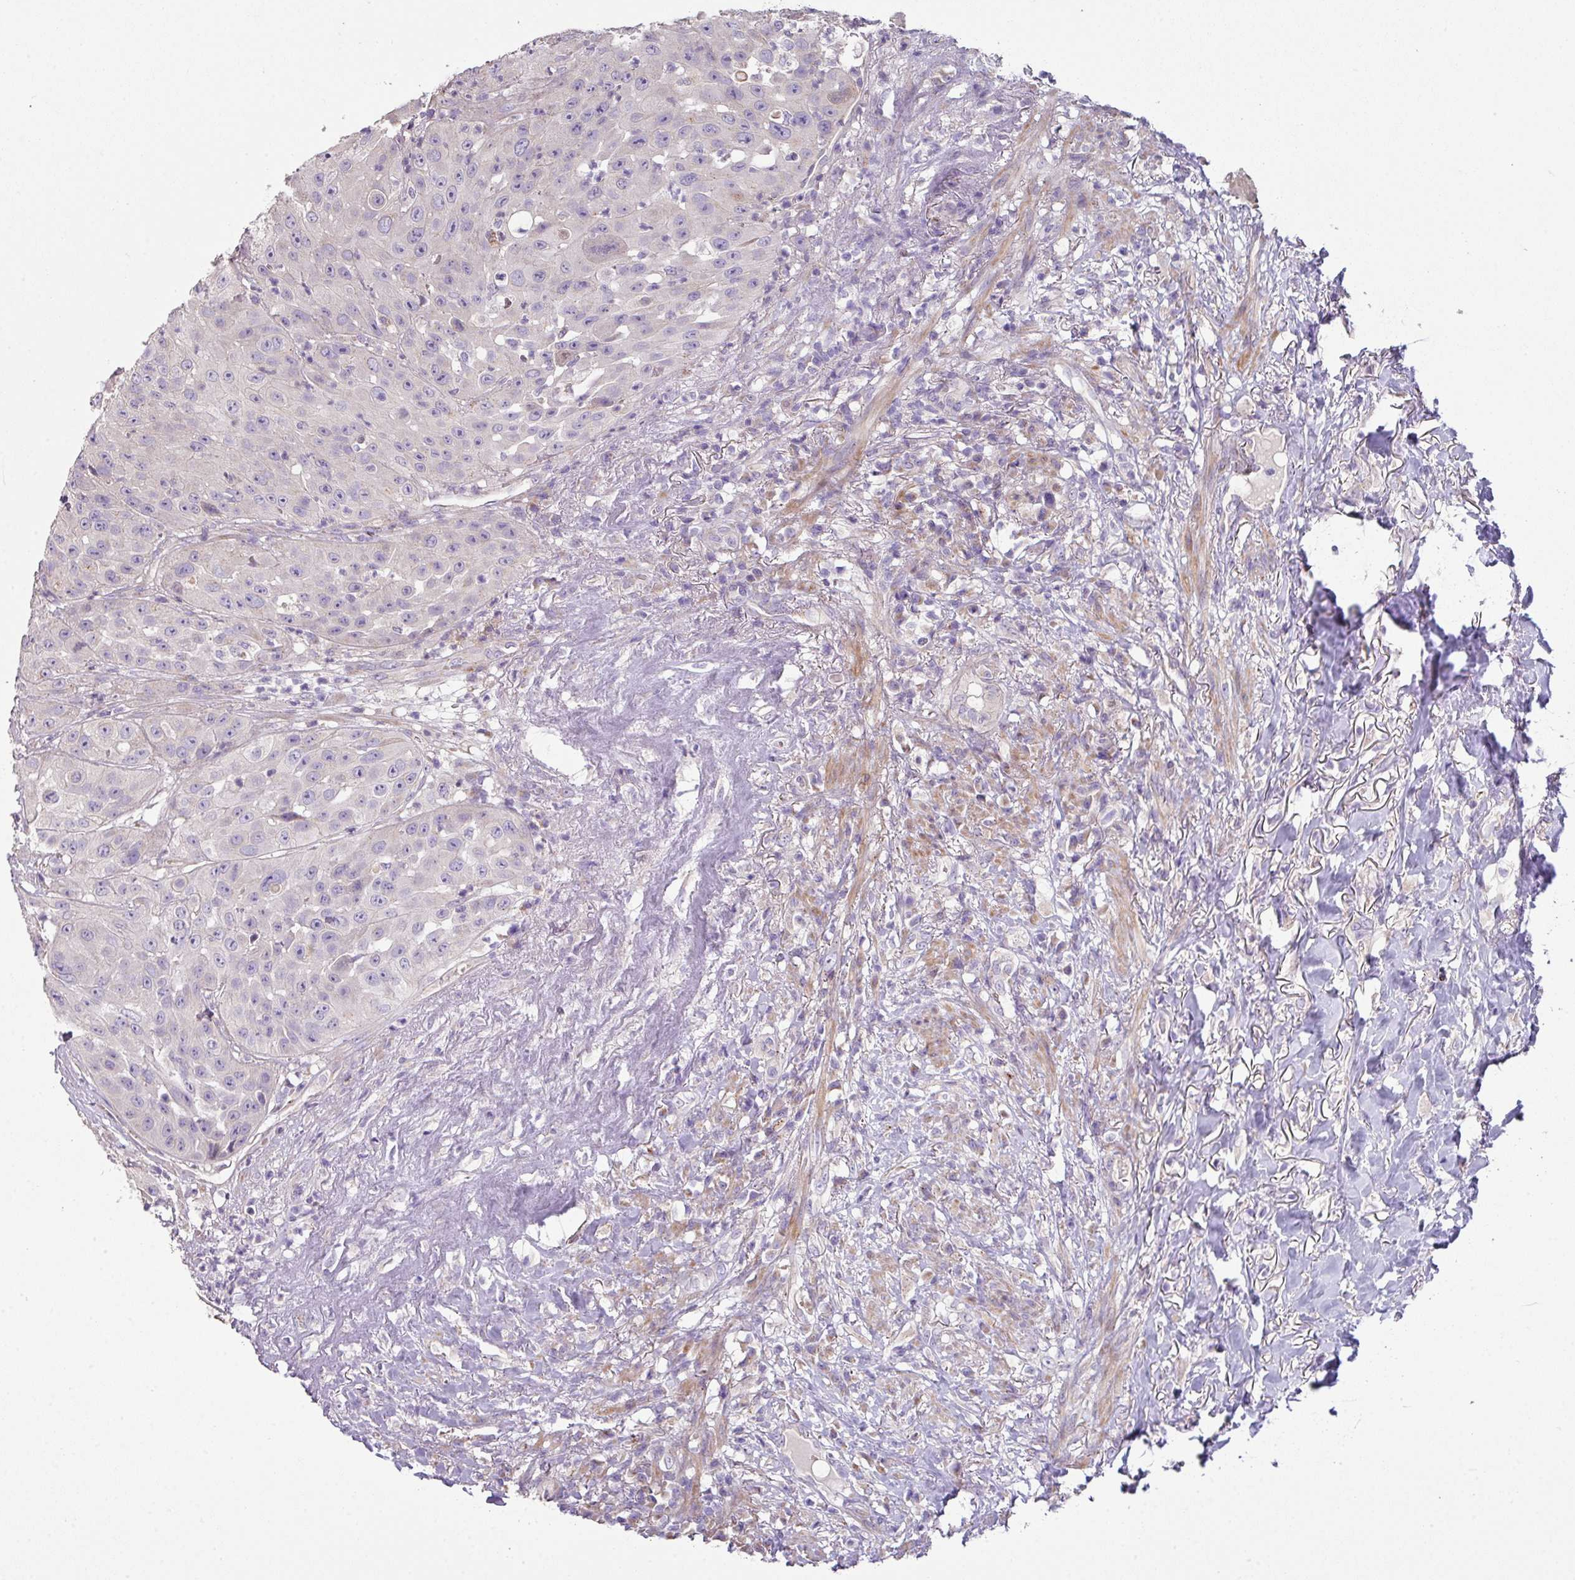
{"staining": {"intensity": "weak", "quantity": "<25%", "location": "cytoplasmic/membranous"}, "tissue": "head and neck cancer", "cell_type": "Tumor cells", "image_type": "cancer", "snomed": [{"axis": "morphology", "description": "Squamous cell carcinoma, NOS"}, {"axis": "topography", "description": "Head-Neck"}], "caption": "Immunohistochemistry (IHC) image of squamous cell carcinoma (head and neck) stained for a protein (brown), which demonstrates no positivity in tumor cells.", "gene": "LRRC9", "patient": {"sex": "male", "age": 83}}